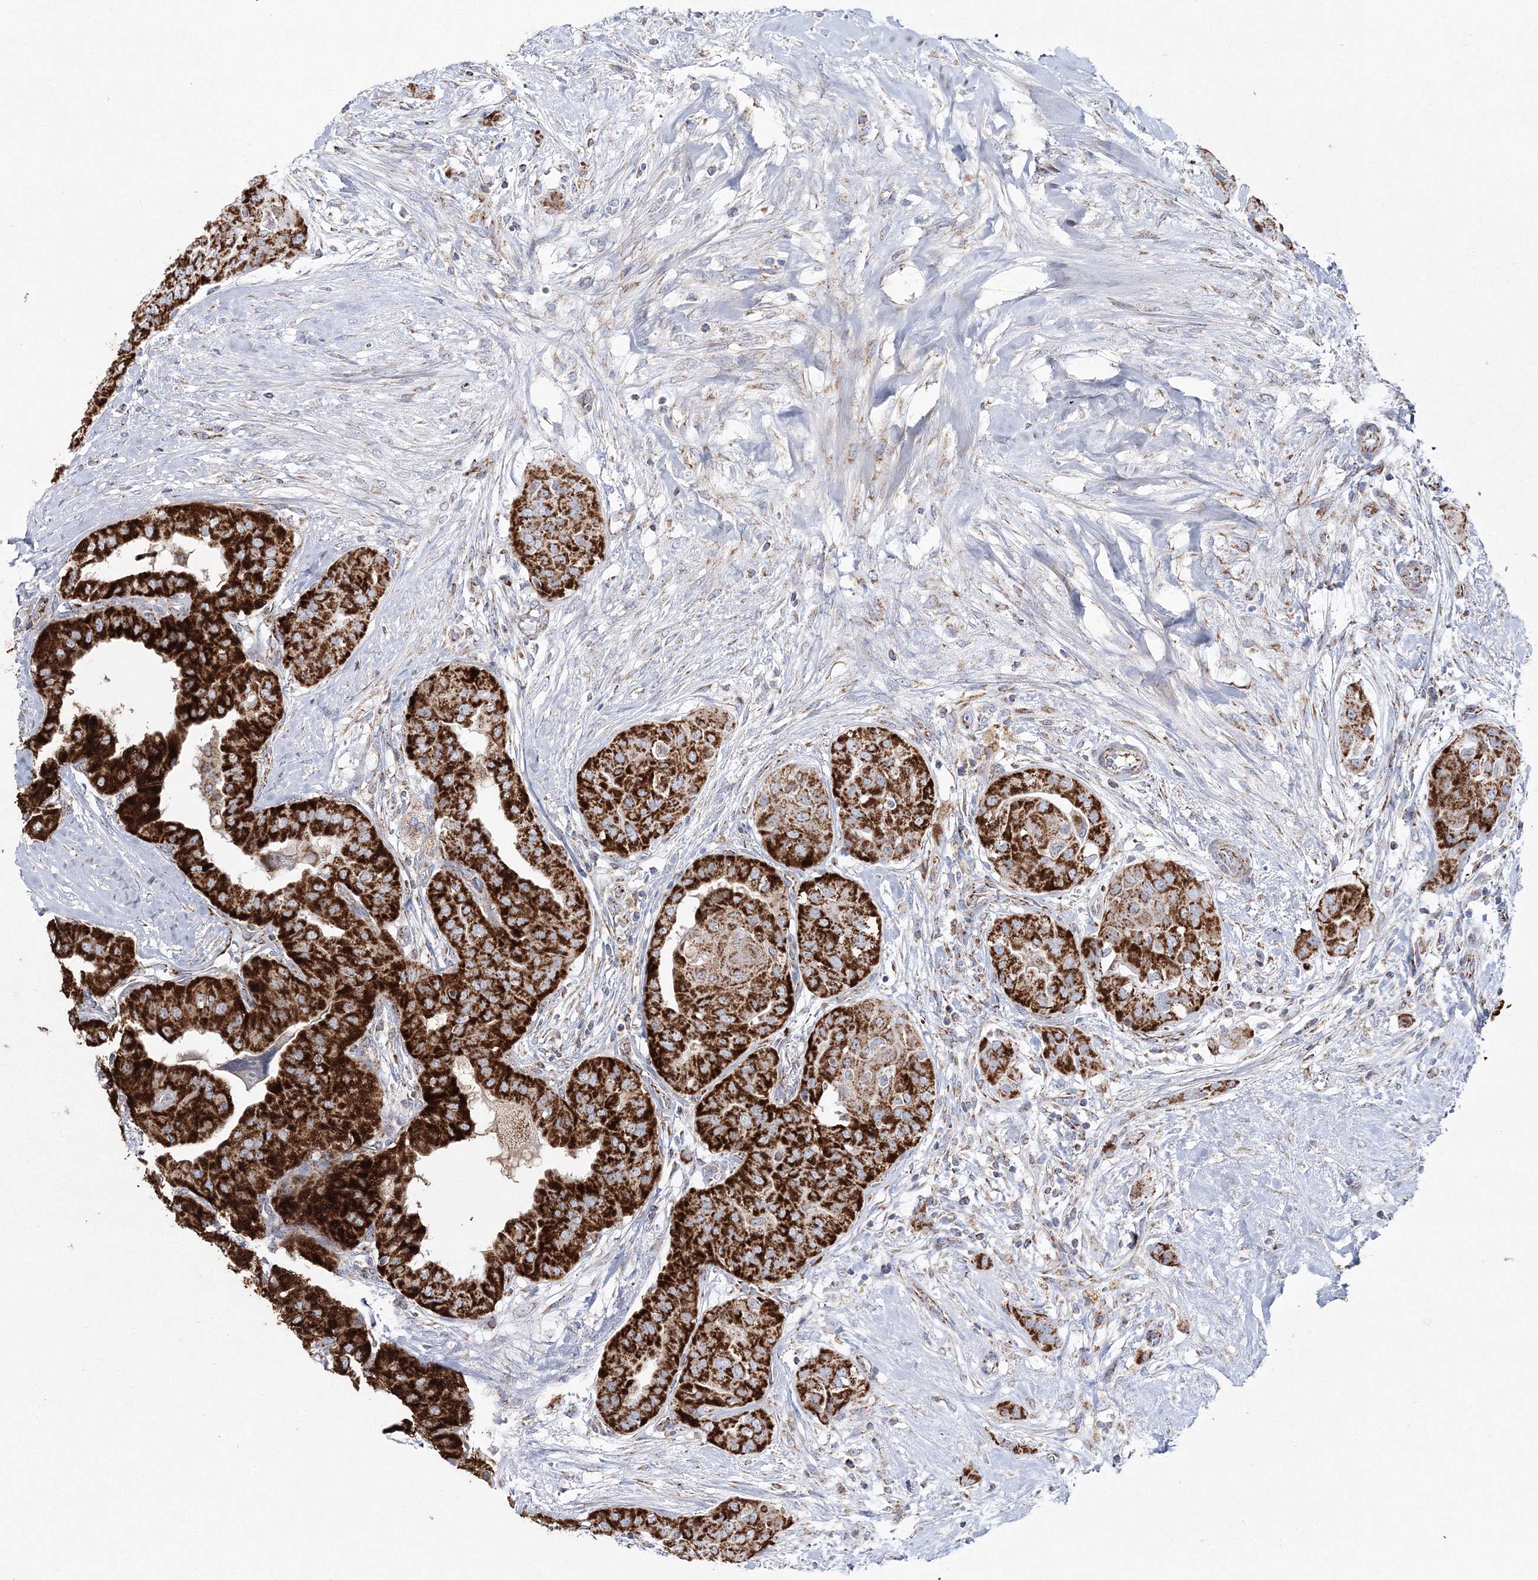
{"staining": {"intensity": "strong", "quantity": ">75%", "location": "cytoplasmic/membranous"}, "tissue": "thyroid cancer", "cell_type": "Tumor cells", "image_type": "cancer", "snomed": [{"axis": "morphology", "description": "Papillary adenocarcinoma, NOS"}, {"axis": "topography", "description": "Thyroid gland"}], "caption": "Papillary adenocarcinoma (thyroid) stained with a protein marker shows strong staining in tumor cells.", "gene": "HIBCH", "patient": {"sex": "female", "age": 59}}